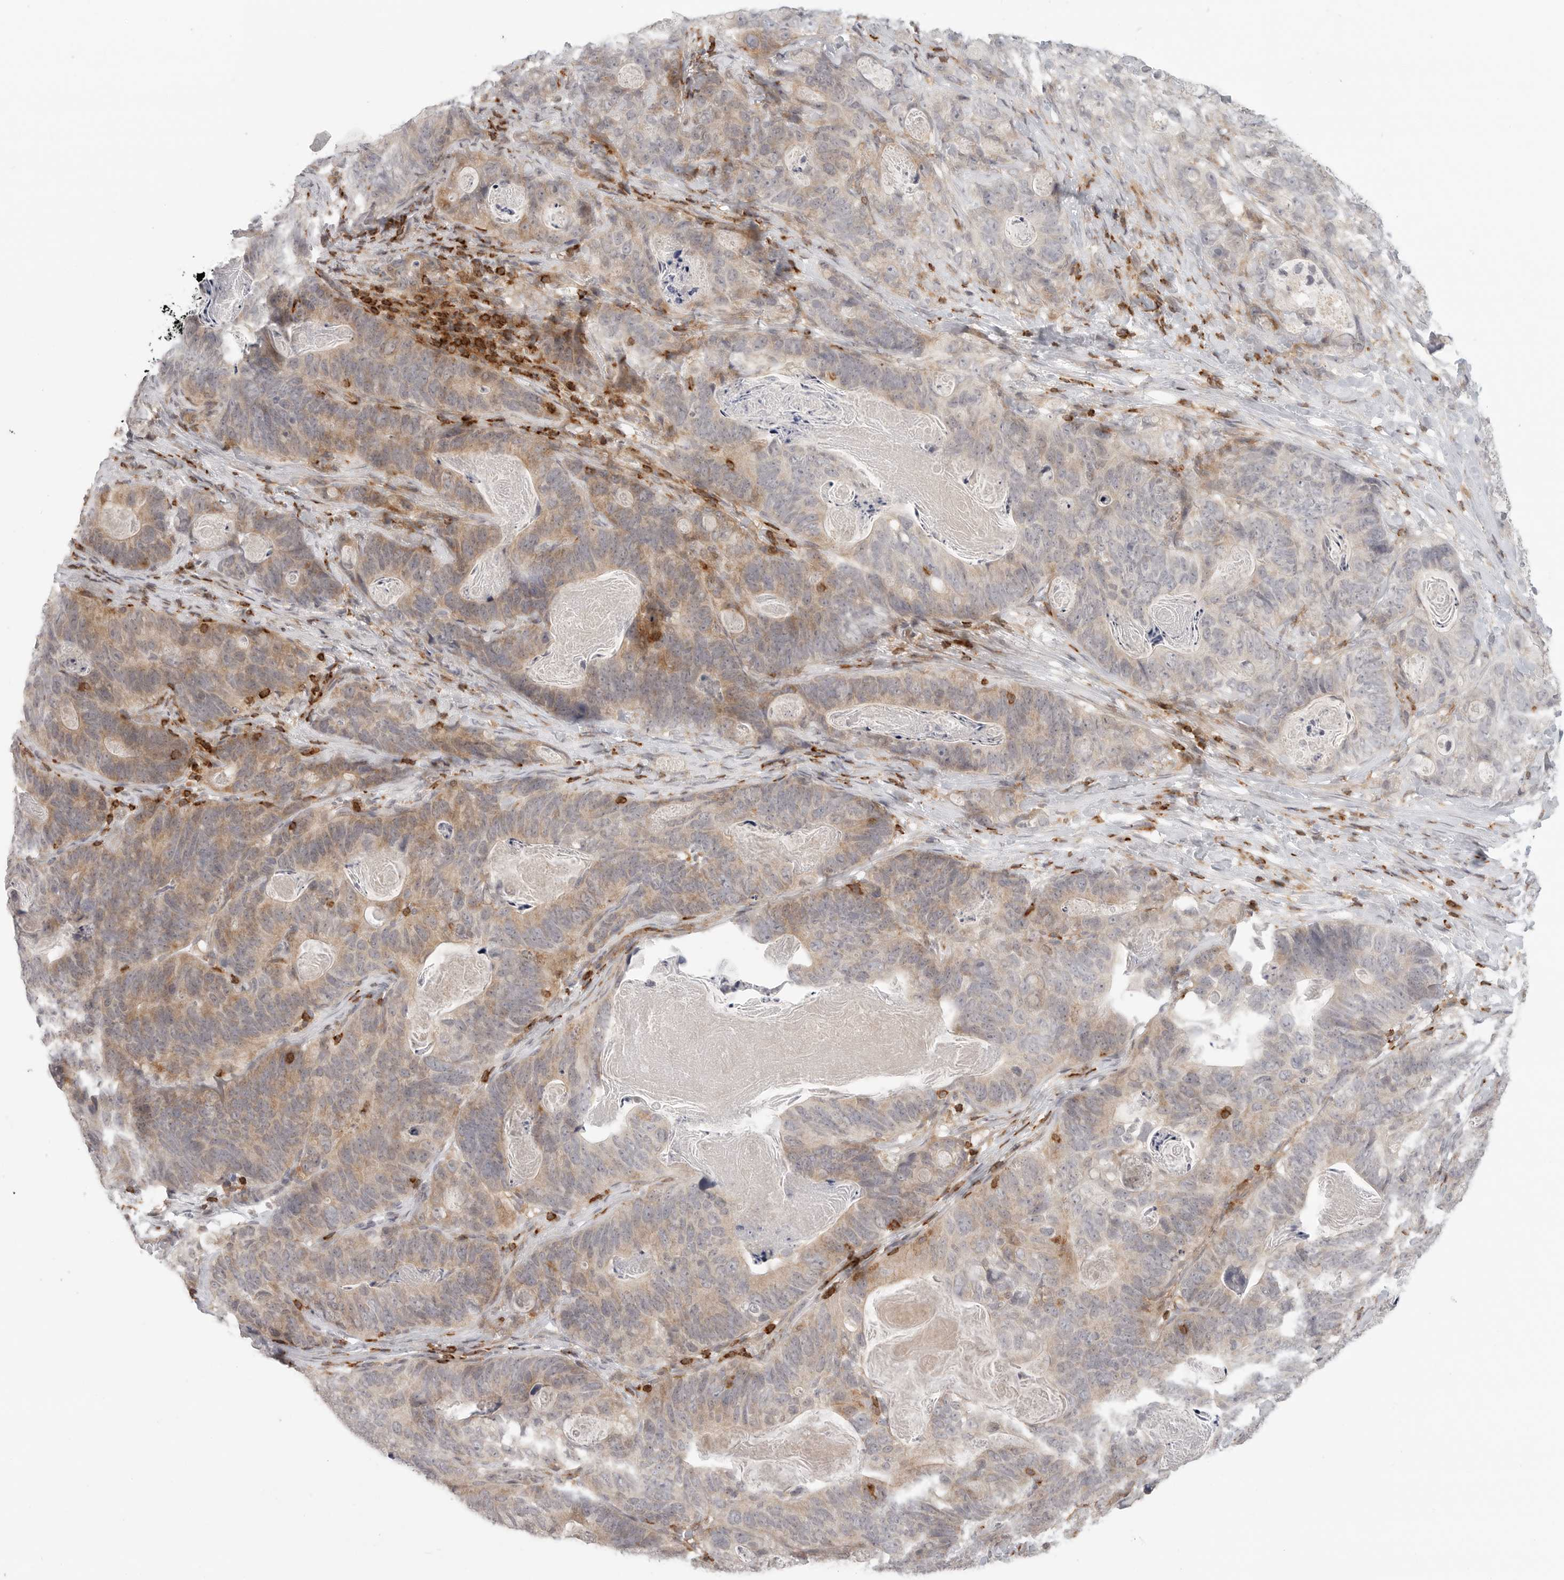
{"staining": {"intensity": "weak", "quantity": "25%-75%", "location": "cytoplasmic/membranous"}, "tissue": "stomach cancer", "cell_type": "Tumor cells", "image_type": "cancer", "snomed": [{"axis": "morphology", "description": "Normal tissue, NOS"}, {"axis": "morphology", "description": "Adenocarcinoma, NOS"}, {"axis": "topography", "description": "Stomach"}], "caption": "A brown stain labels weak cytoplasmic/membranous positivity of a protein in human stomach cancer tumor cells. The protein is stained brown, and the nuclei are stained in blue (DAB IHC with brightfield microscopy, high magnification).", "gene": "SH3KBP1", "patient": {"sex": "female", "age": 89}}